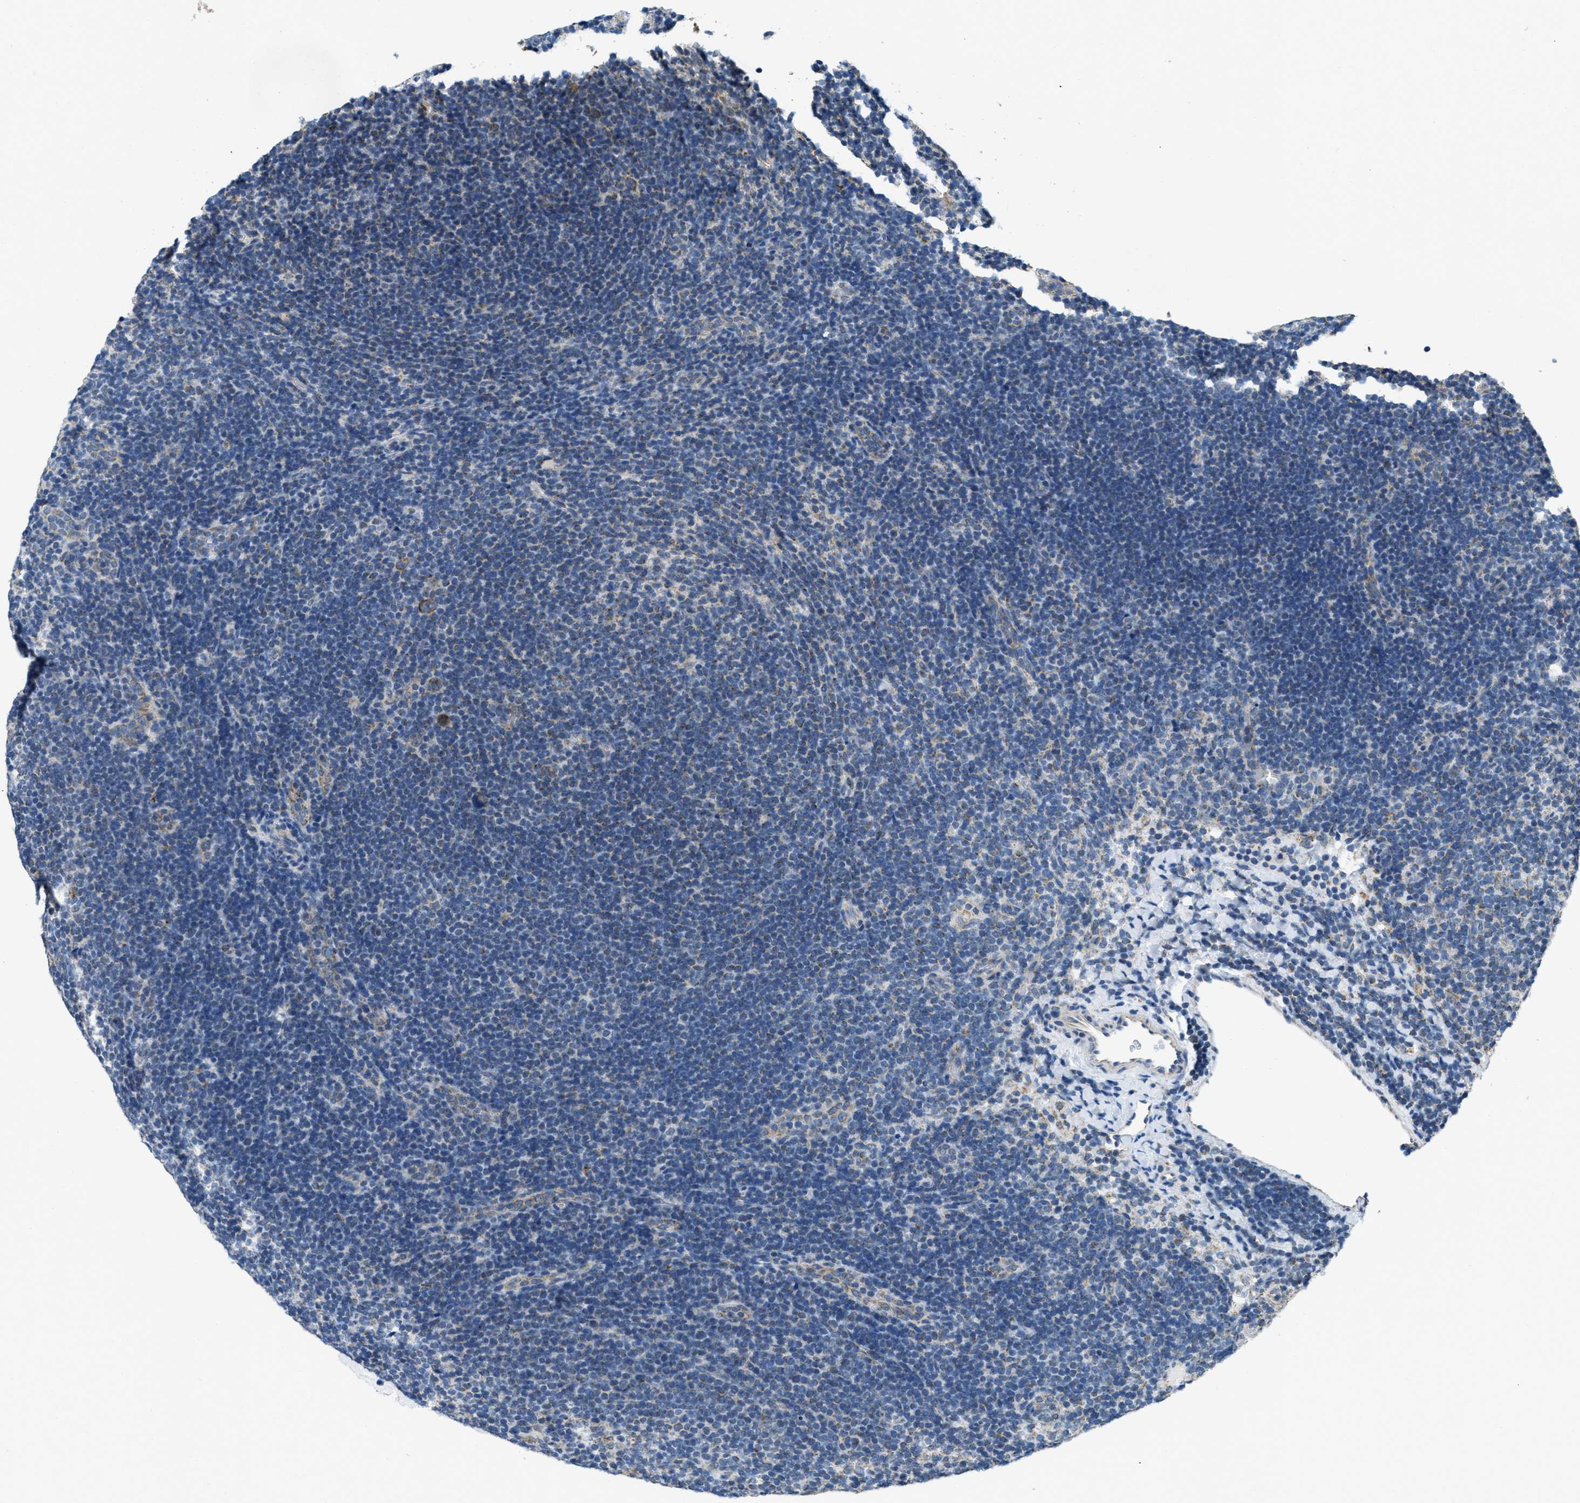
{"staining": {"intensity": "moderate", "quantity": ">75%", "location": "cytoplasmic/membranous"}, "tissue": "lymphoma", "cell_type": "Tumor cells", "image_type": "cancer", "snomed": [{"axis": "morphology", "description": "Hodgkin's disease, NOS"}, {"axis": "topography", "description": "Lymph node"}], "caption": "Lymphoma stained with a brown dye demonstrates moderate cytoplasmic/membranous positive expression in about >75% of tumor cells.", "gene": "TOMM70", "patient": {"sex": "female", "age": 57}}